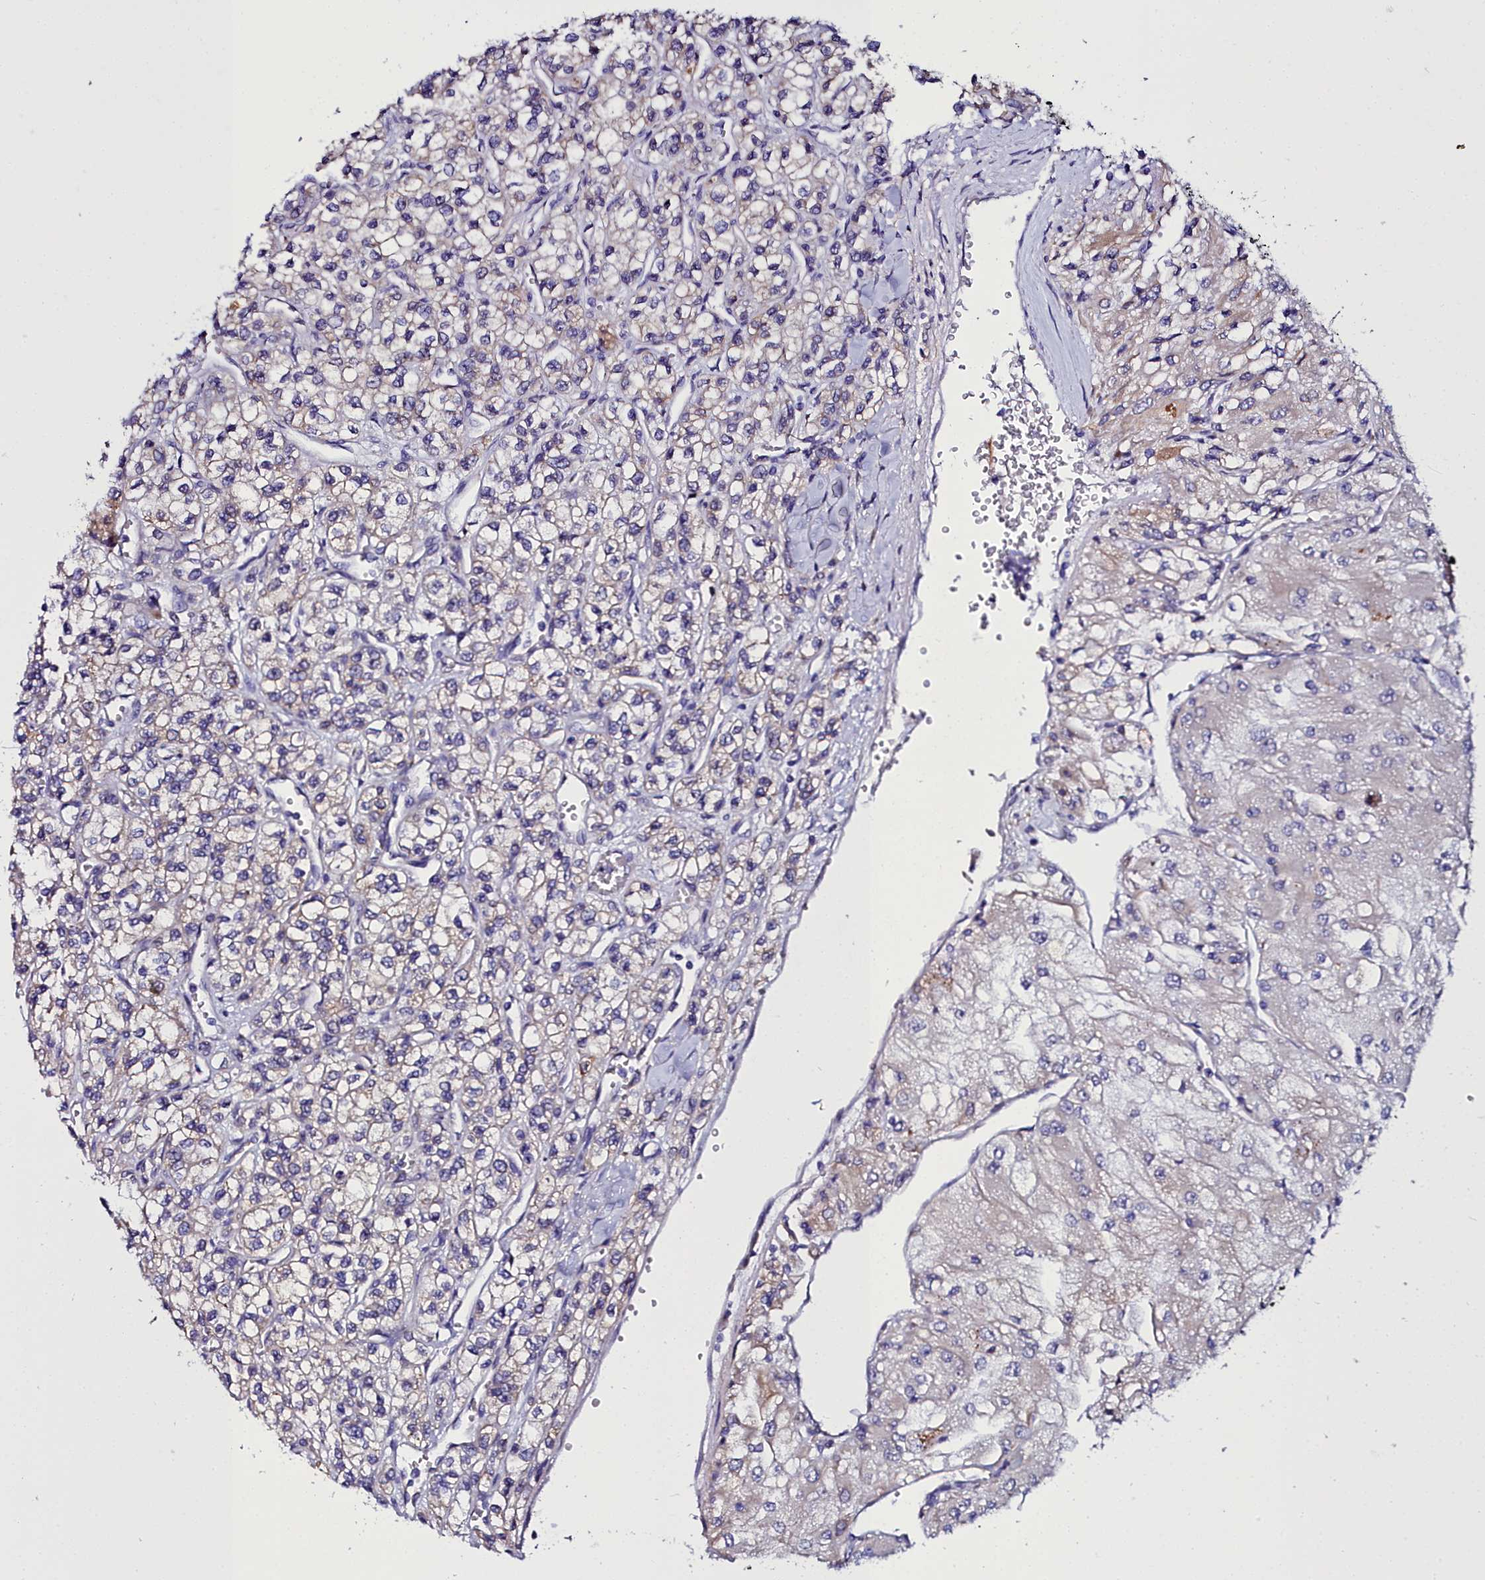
{"staining": {"intensity": "negative", "quantity": "none", "location": "none"}, "tissue": "renal cancer", "cell_type": "Tumor cells", "image_type": "cancer", "snomed": [{"axis": "morphology", "description": "Adenocarcinoma, NOS"}, {"axis": "topography", "description": "Kidney"}], "caption": "The histopathology image demonstrates no staining of tumor cells in renal adenocarcinoma.", "gene": "ELAPOR2", "patient": {"sex": "male", "age": 80}}